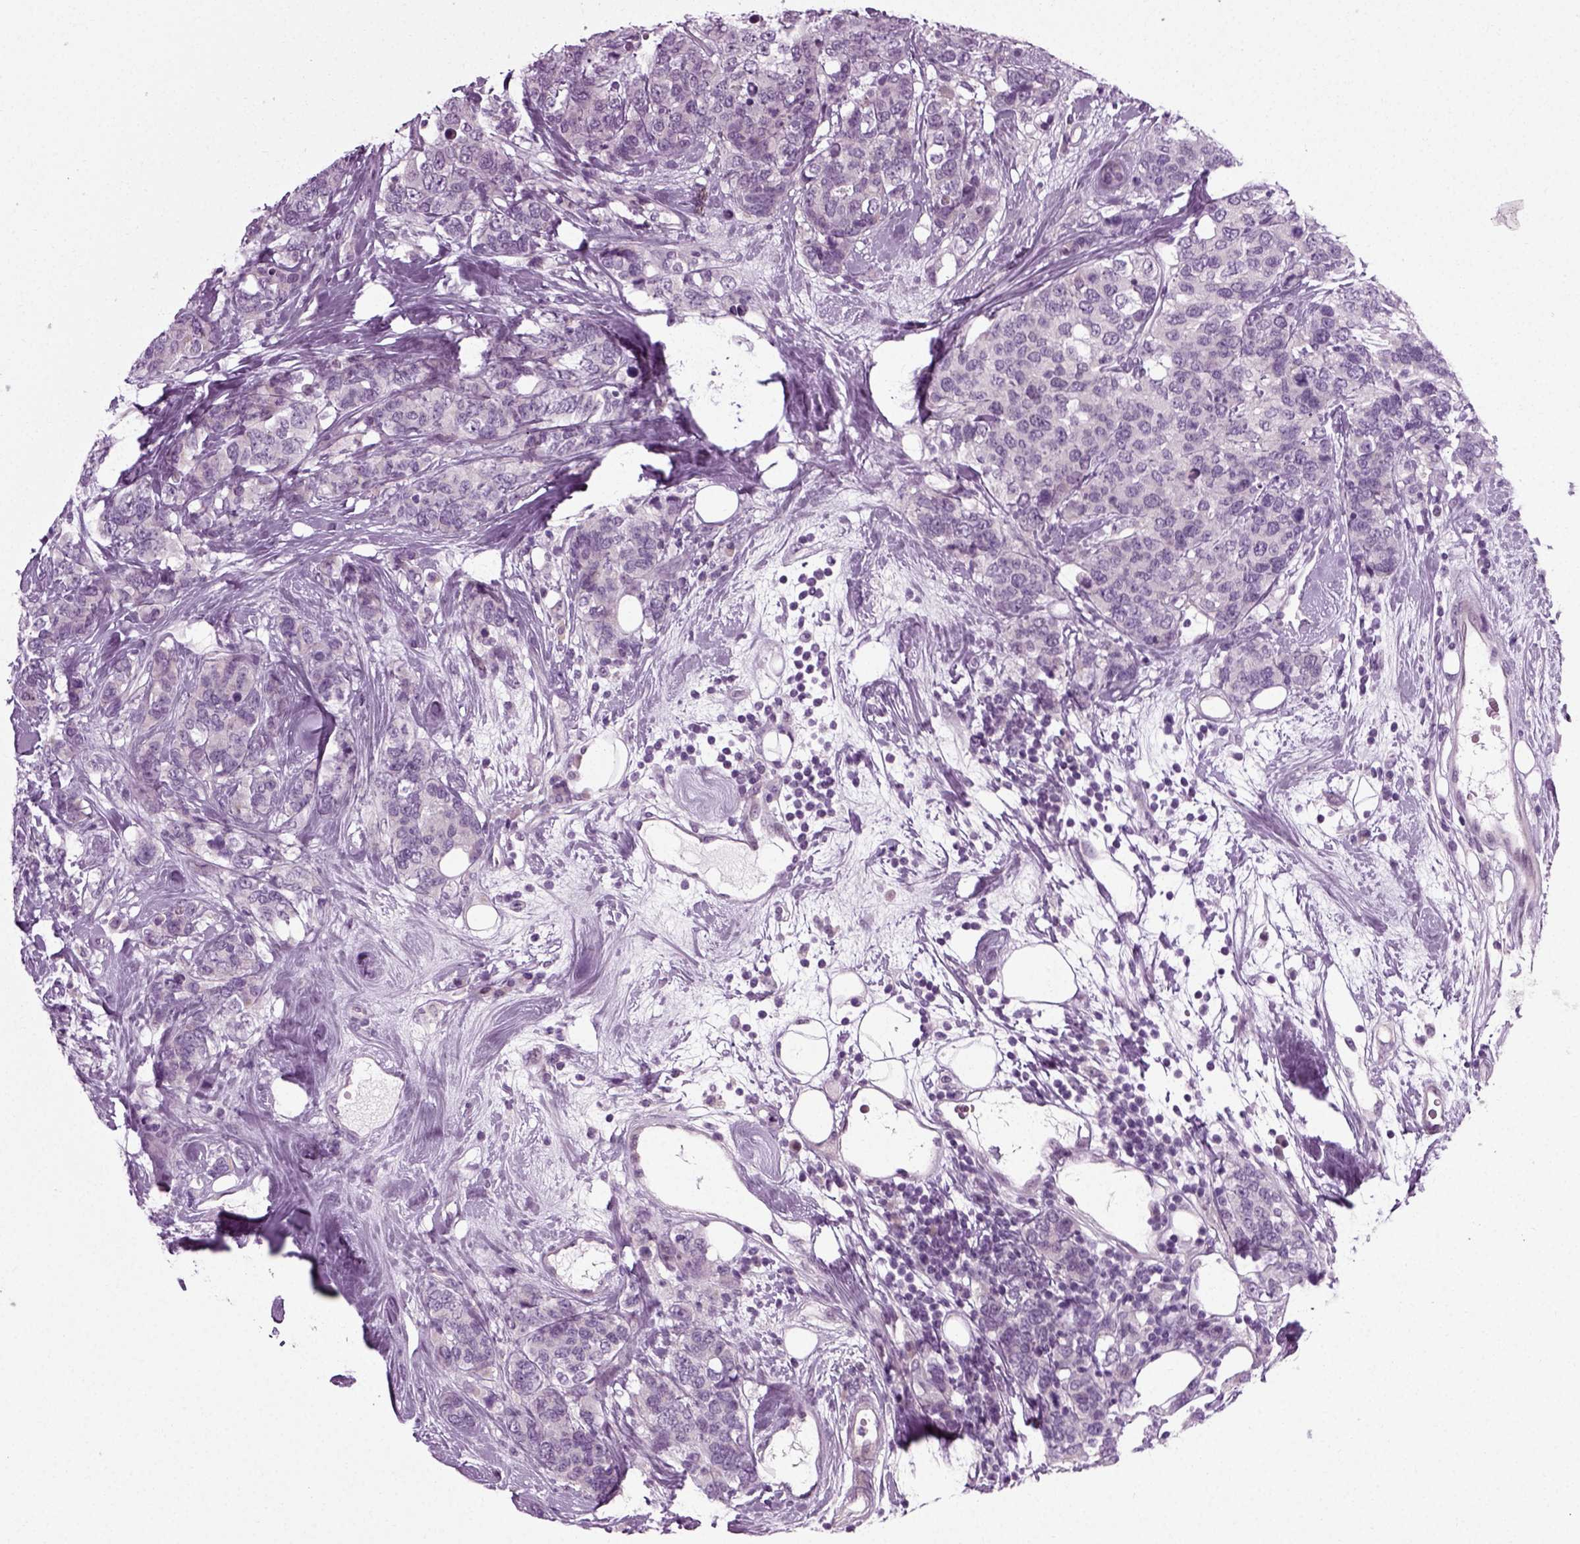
{"staining": {"intensity": "negative", "quantity": "none", "location": "none"}, "tissue": "breast cancer", "cell_type": "Tumor cells", "image_type": "cancer", "snomed": [{"axis": "morphology", "description": "Lobular carcinoma"}, {"axis": "topography", "description": "Breast"}], "caption": "There is no significant staining in tumor cells of lobular carcinoma (breast).", "gene": "SCG5", "patient": {"sex": "female", "age": 59}}